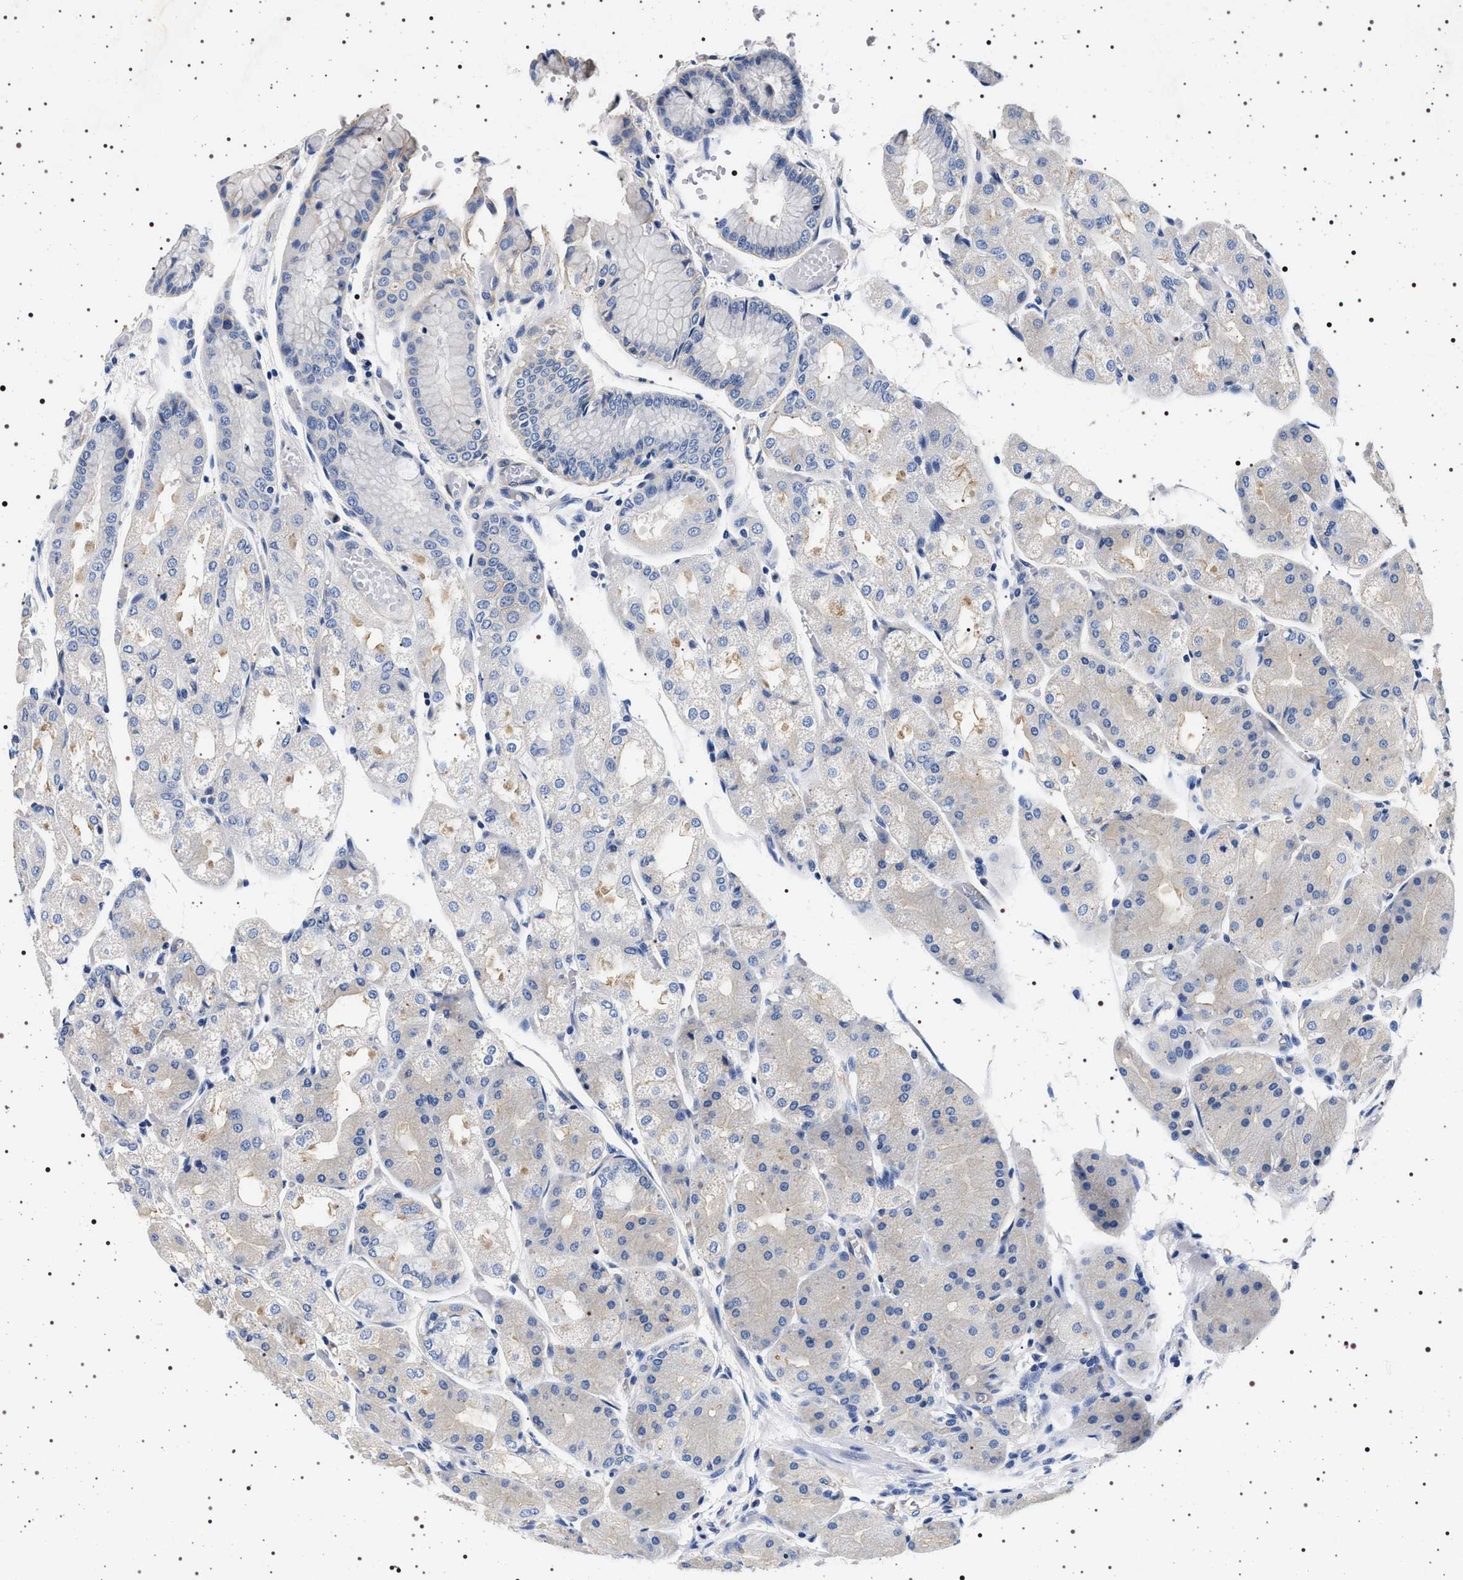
{"staining": {"intensity": "weak", "quantity": "25%-75%", "location": "cytoplasmic/membranous"}, "tissue": "stomach", "cell_type": "Glandular cells", "image_type": "normal", "snomed": [{"axis": "morphology", "description": "Normal tissue, NOS"}, {"axis": "topography", "description": "Stomach, upper"}], "caption": "Protein expression analysis of unremarkable human stomach reveals weak cytoplasmic/membranous staining in about 25%-75% of glandular cells. Nuclei are stained in blue.", "gene": "HSD17B1", "patient": {"sex": "male", "age": 72}}